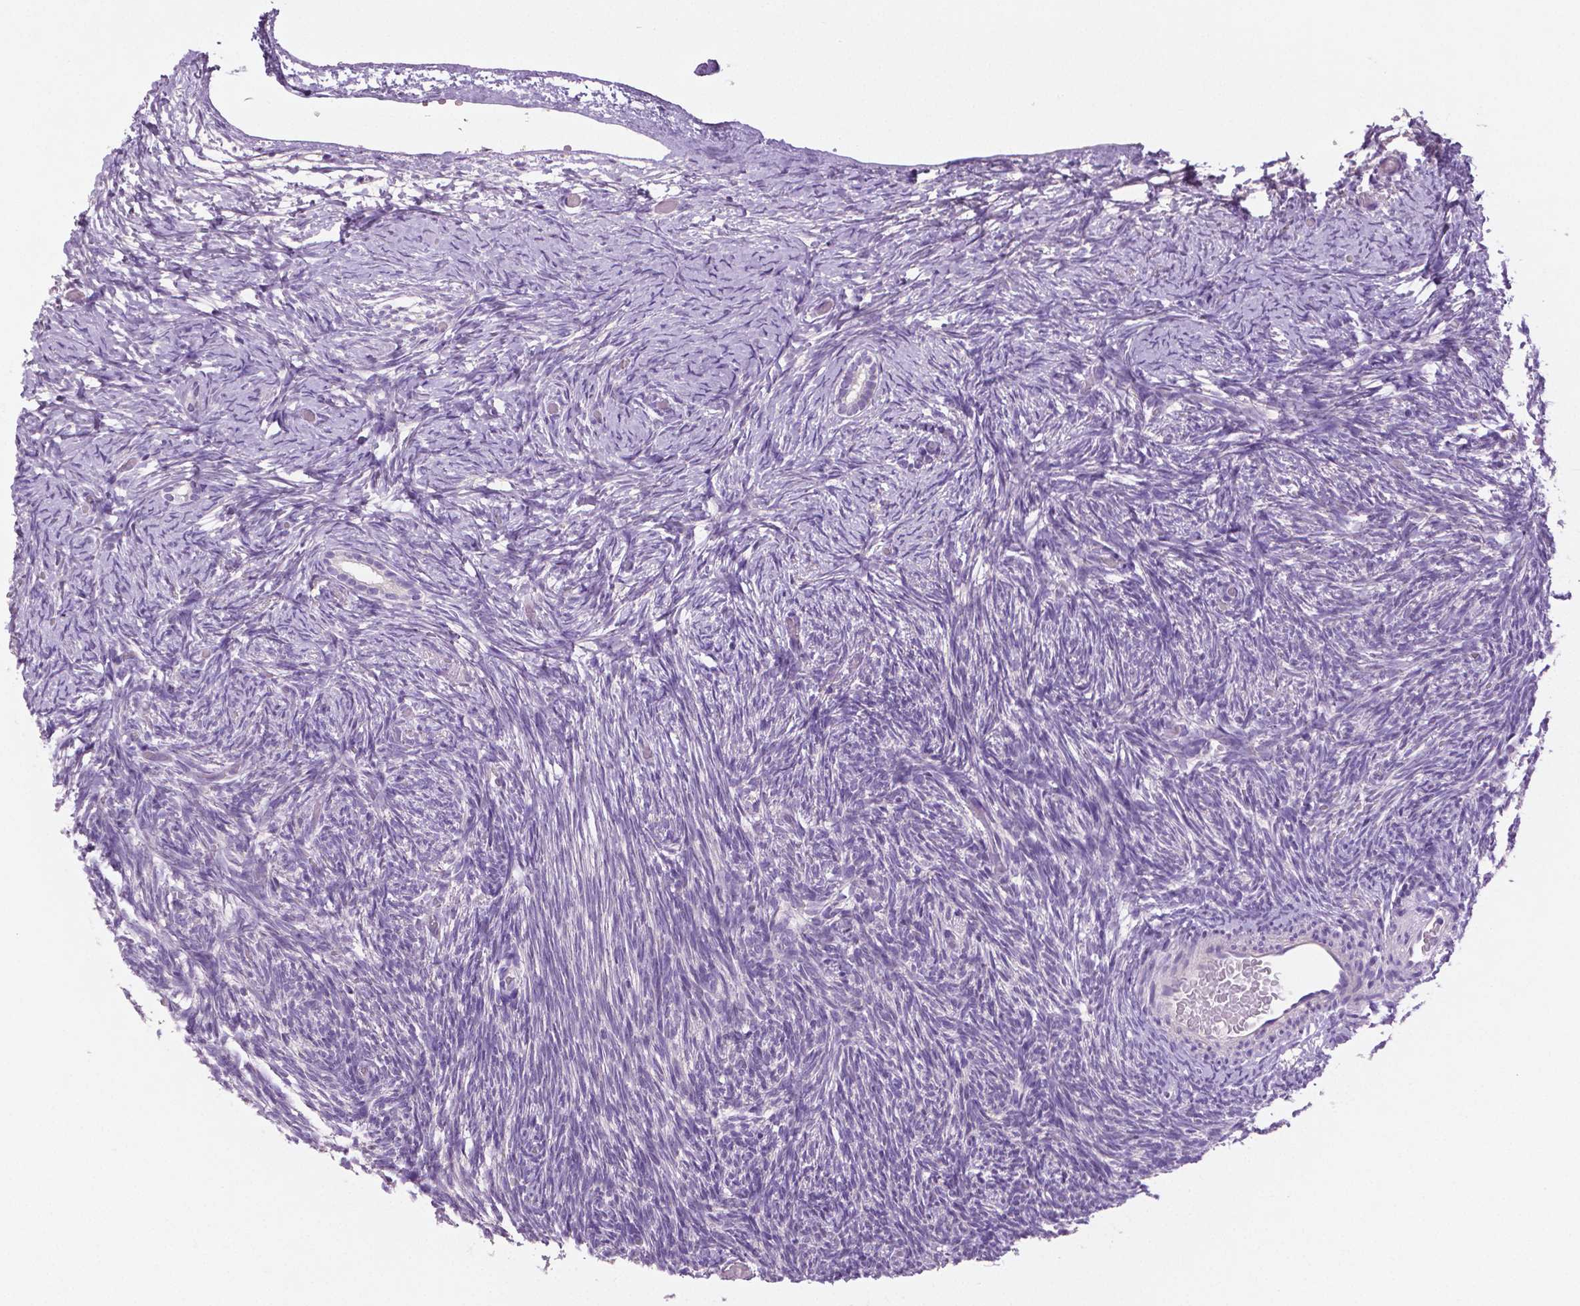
{"staining": {"intensity": "negative", "quantity": "none", "location": "none"}, "tissue": "ovary", "cell_type": "Follicle cells", "image_type": "normal", "snomed": [{"axis": "morphology", "description": "Normal tissue, NOS"}, {"axis": "topography", "description": "Ovary"}], "caption": "There is no significant staining in follicle cells of ovary. (DAB (3,3'-diaminobenzidine) immunohistochemistry, high magnification).", "gene": "DNAH12", "patient": {"sex": "female", "age": 39}}